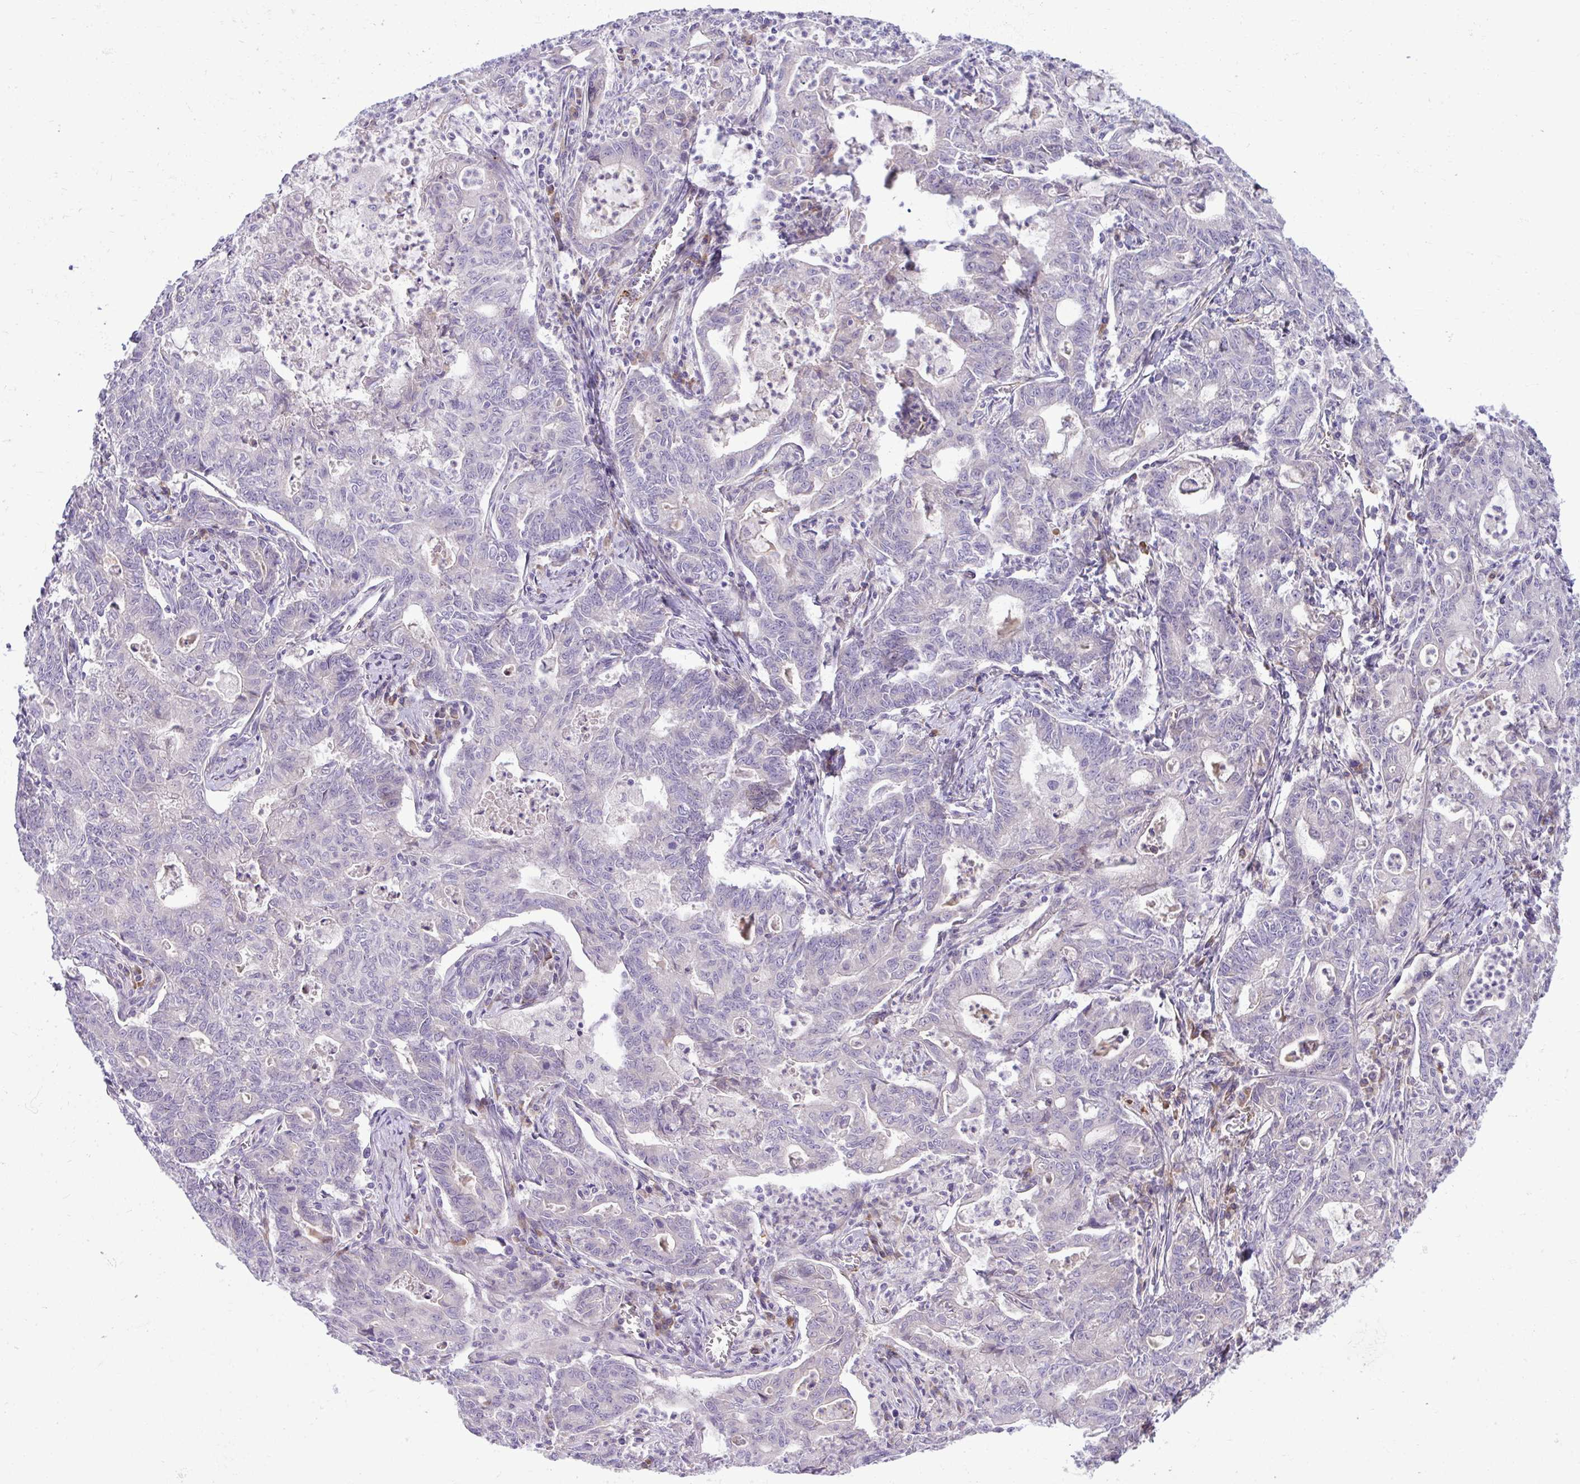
{"staining": {"intensity": "negative", "quantity": "none", "location": "none"}, "tissue": "stomach cancer", "cell_type": "Tumor cells", "image_type": "cancer", "snomed": [{"axis": "morphology", "description": "Adenocarcinoma, NOS"}, {"axis": "topography", "description": "Stomach, upper"}], "caption": "DAB (3,3'-diaminobenzidine) immunohistochemical staining of human stomach cancer demonstrates no significant expression in tumor cells.", "gene": "PIGZ", "patient": {"sex": "female", "age": 79}}